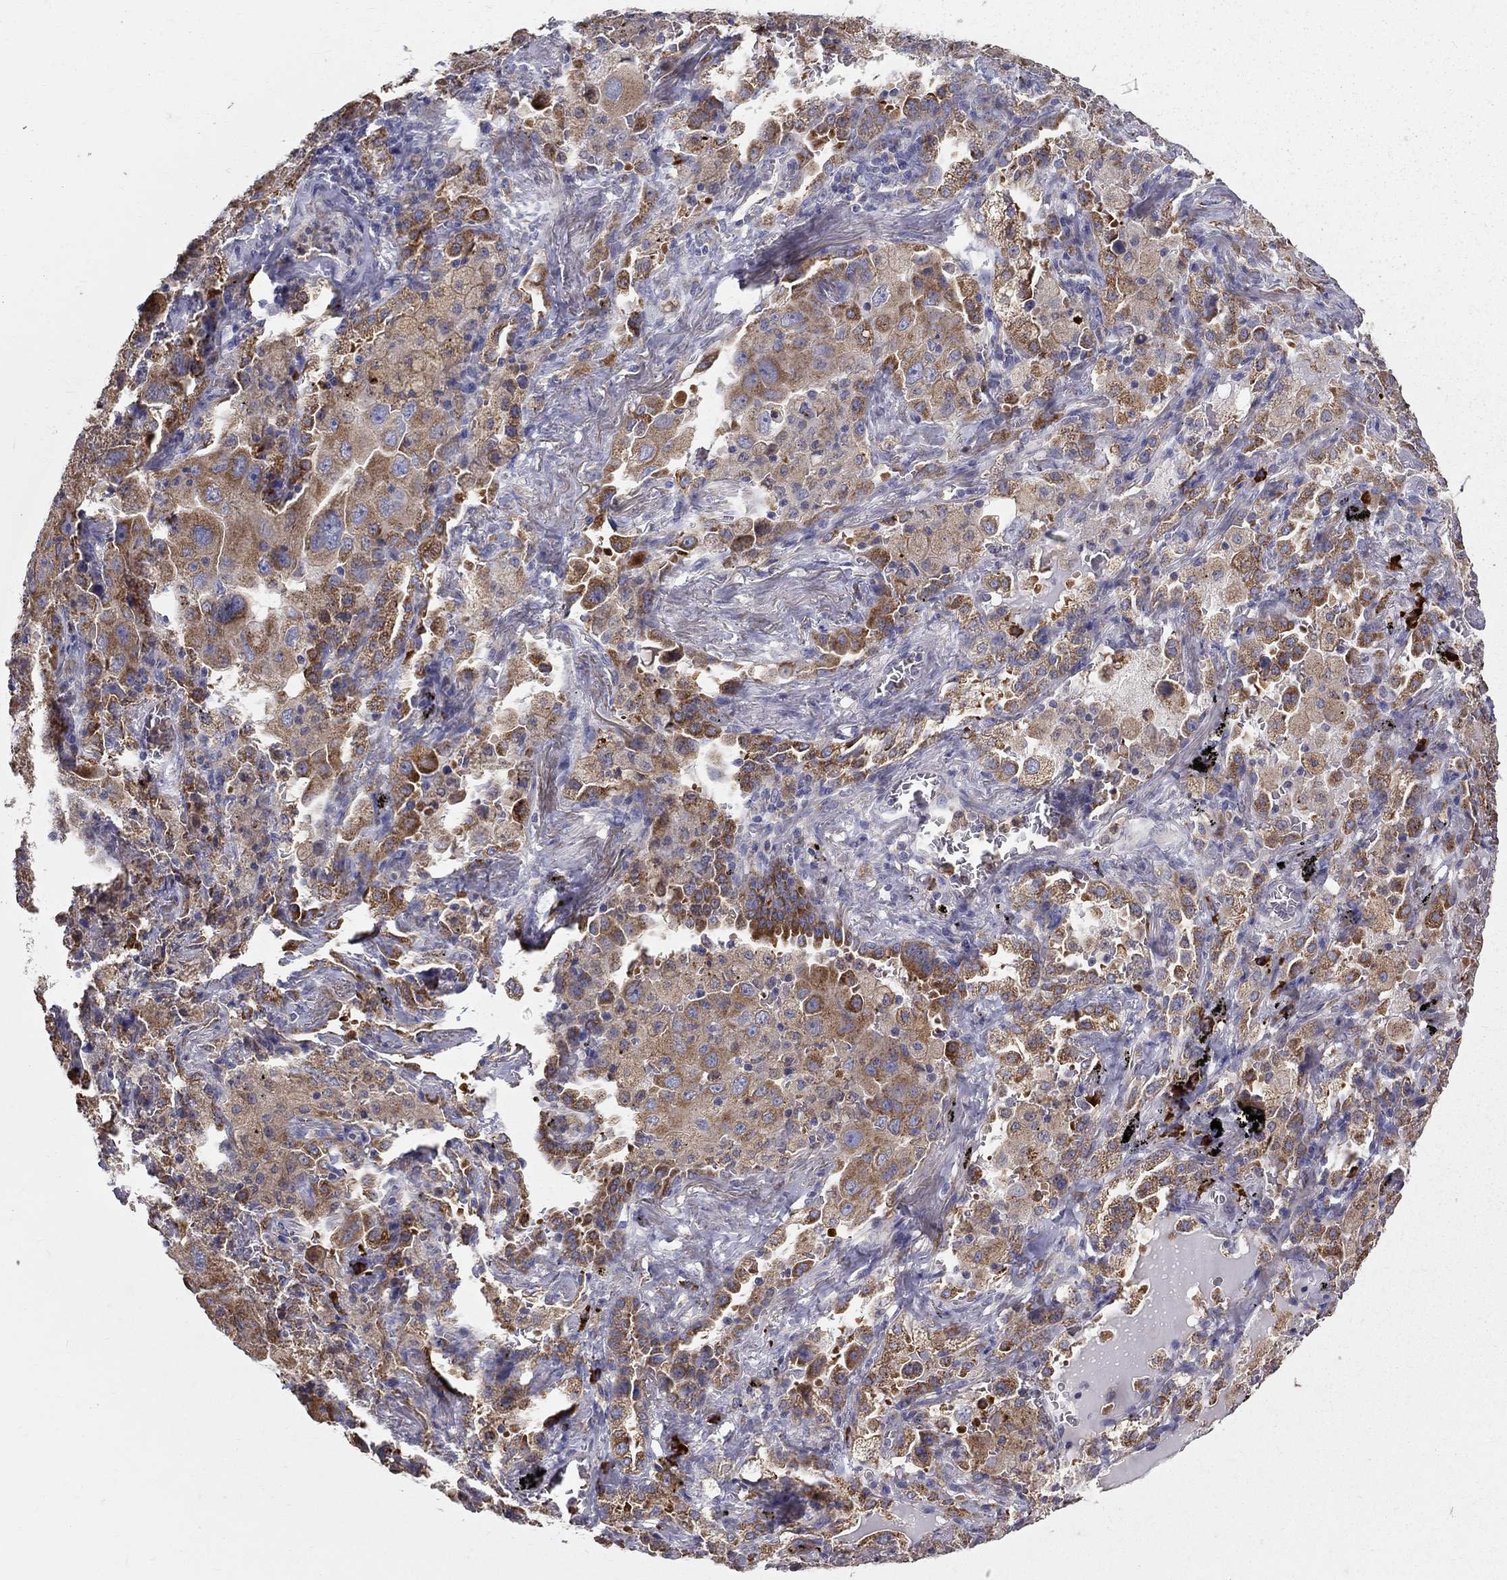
{"staining": {"intensity": "moderate", "quantity": ">75%", "location": "cytoplasmic/membranous"}, "tissue": "lung cancer", "cell_type": "Tumor cells", "image_type": "cancer", "snomed": [{"axis": "morphology", "description": "Adenocarcinoma, NOS"}, {"axis": "topography", "description": "Lung"}], "caption": "Lung cancer (adenocarcinoma) stained with DAB immunohistochemistry displays medium levels of moderate cytoplasmic/membranous positivity in approximately >75% of tumor cells.", "gene": "PRDX4", "patient": {"sex": "female", "age": 61}}